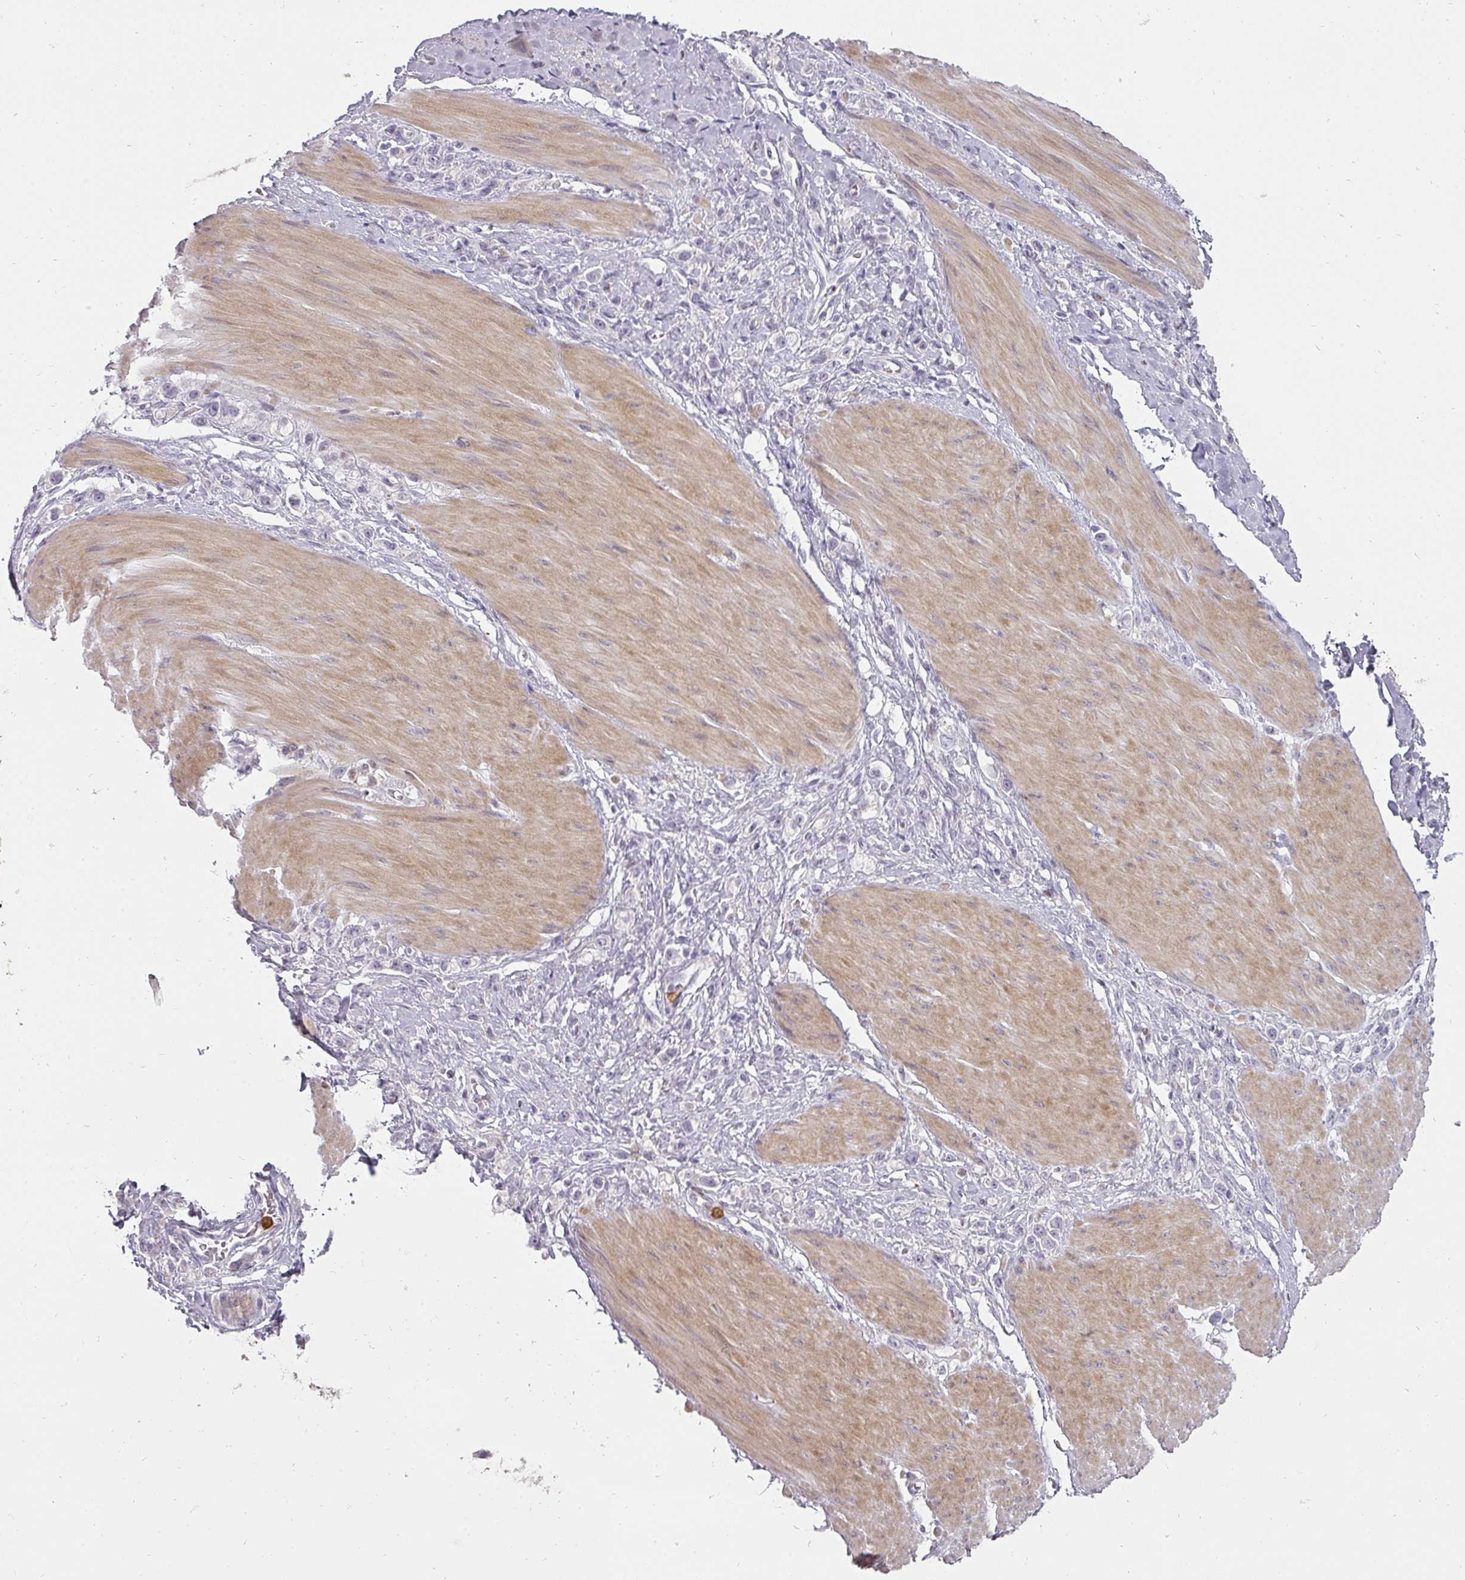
{"staining": {"intensity": "negative", "quantity": "none", "location": "none"}, "tissue": "stomach cancer", "cell_type": "Tumor cells", "image_type": "cancer", "snomed": [{"axis": "morphology", "description": "Adenocarcinoma, NOS"}, {"axis": "topography", "description": "Stomach"}], "caption": "High power microscopy micrograph of an immunohistochemistry (IHC) photomicrograph of adenocarcinoma (stomach), revealing no significant positivity in tumor cells.", "gene": "BIK", "patient": {"sex": "female", "age": 65}}